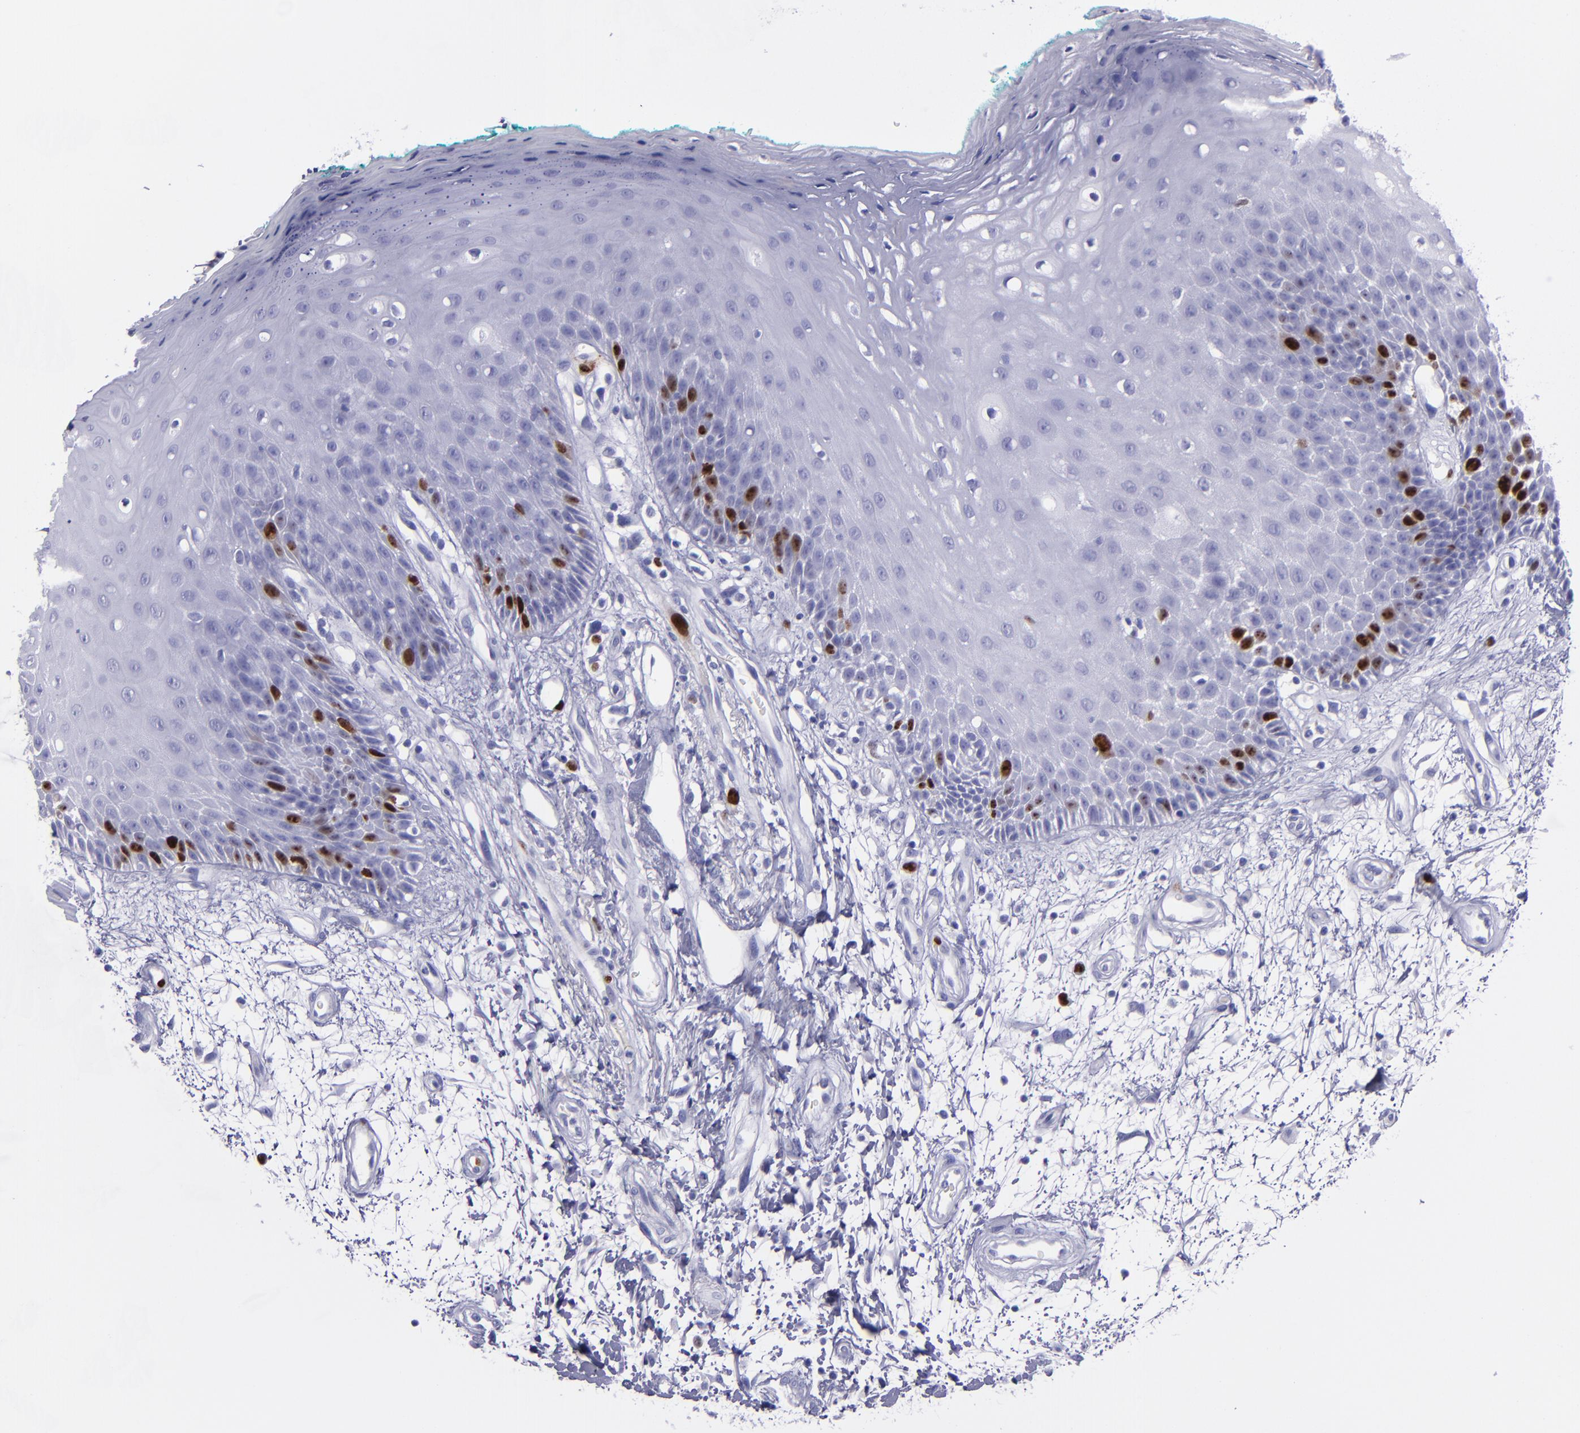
{"staining": {"intensity": "strong", "quantity": "<25%", "location": "nuclear"}, "tissue": "oral mucosa", "cell_type": "Squamous epithelial cells", "image_type": "normal", "snomed": [{"axis": "morphology", "description": "Normal tissue, NOS"}, {"axis": "morphology", "description": "Squamous cell carcinoma, NOS"}, {"axis": "topography", "description": "Skeletal muscle"}, {"axis": "topography", "description": "Oral tissue"}, {"axis": "topography", "description": "Head-Neck"}], "caption": "An immunohistochemistry (IHC) photomicrograph of unremarkable tissue is shown. Protein staining in brown labels strong nuclear positivity in oral mucosa within squamous epithelial cells.", "gene": "TOP2A", "patient": {"sex": "female", "age": 84}}